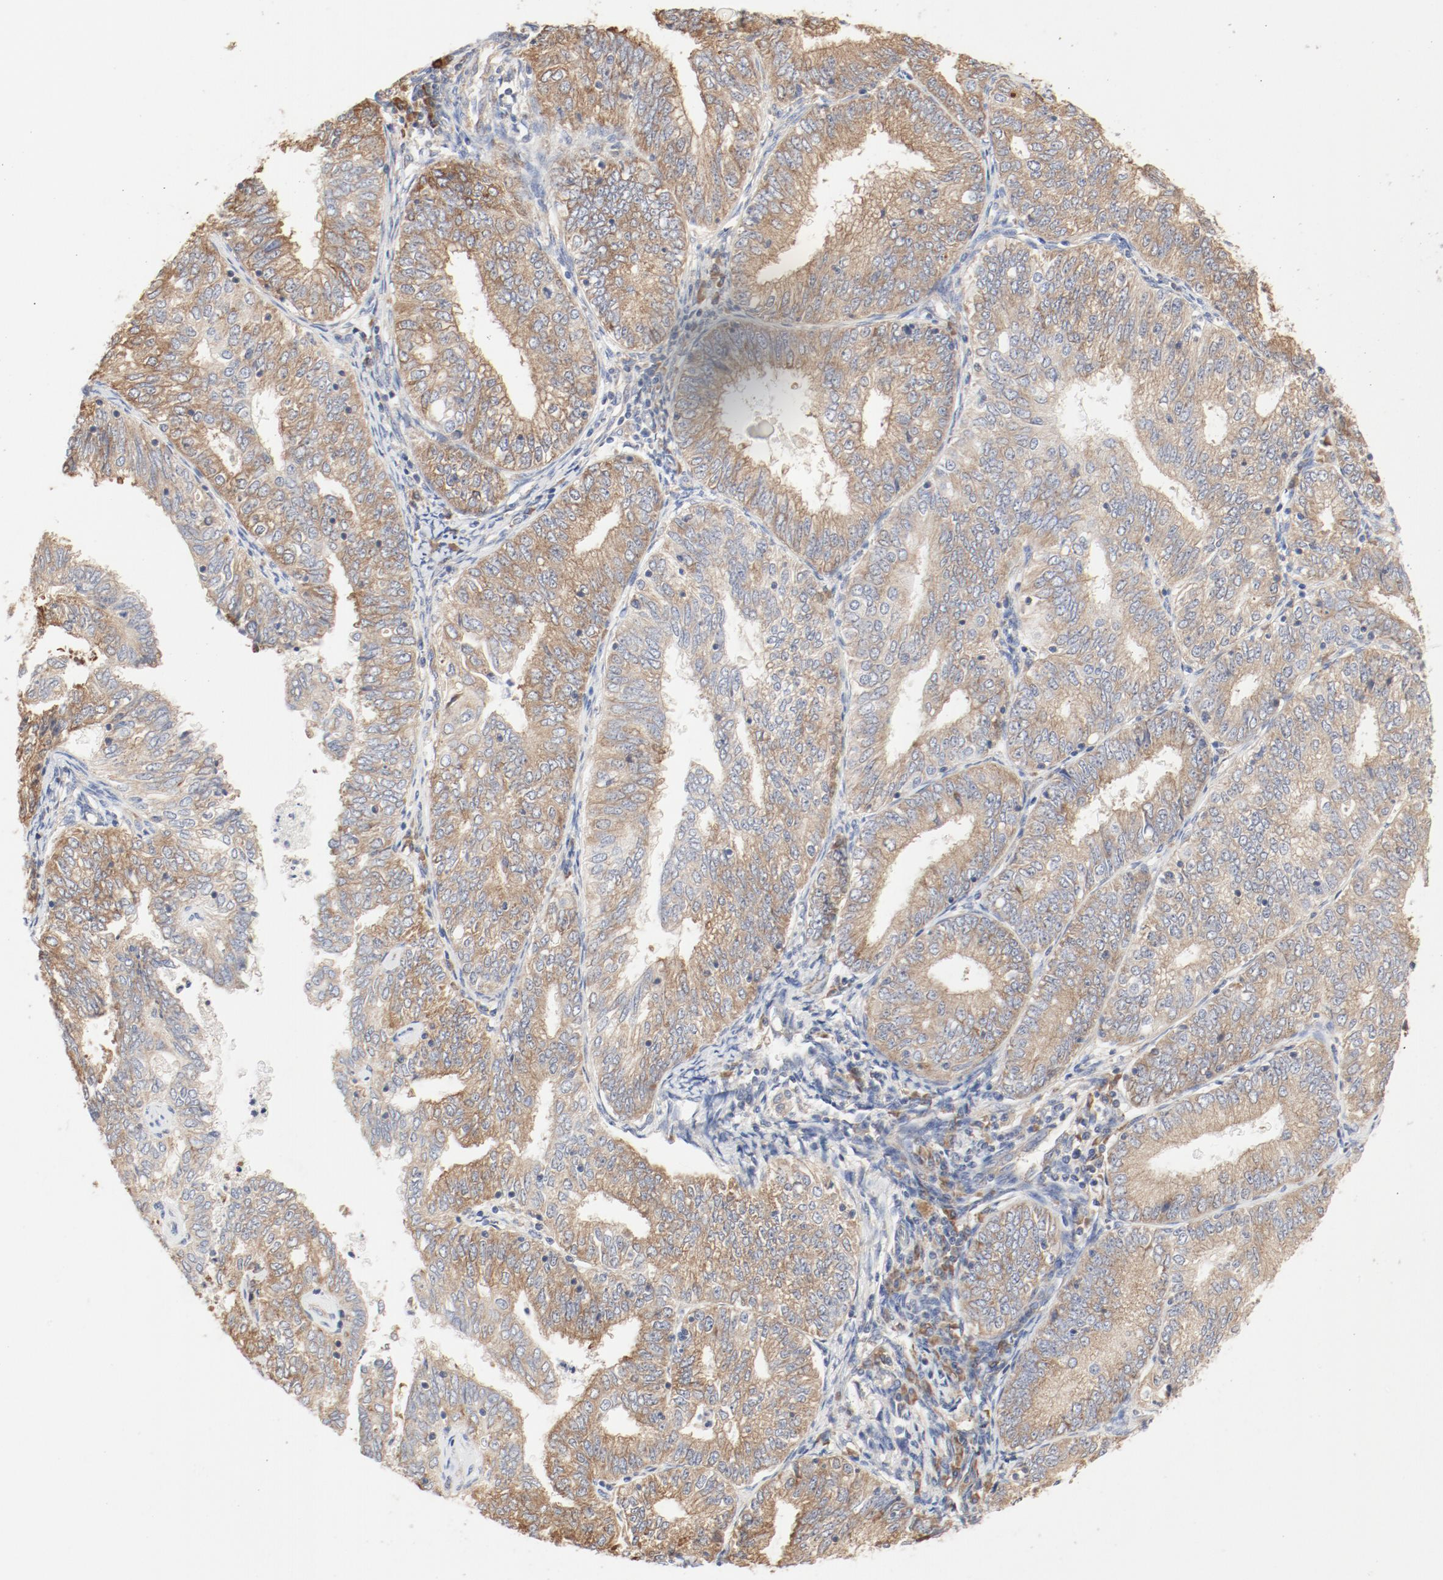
{"staining": {"intensity": "moderate", "quantity": ">75%", "location": "cytoplasmic/membranous"}, "tissue": "endometrial cancer", "cell_type": "Tumor cells", "image_type": "cancer", "snomed": [{"axis": "morphology", "description": "Adenocarcinoma, NOS"}, {"axis": "topography", "description": "Endometrium"}], "caption": "Moderate cytoplasmic/membranous staining is seen in about >75% of tumor cells in endometrial adenocarcinoma.", "gene": "RPS6", "patient": {"sex": "female", "age": 69}}